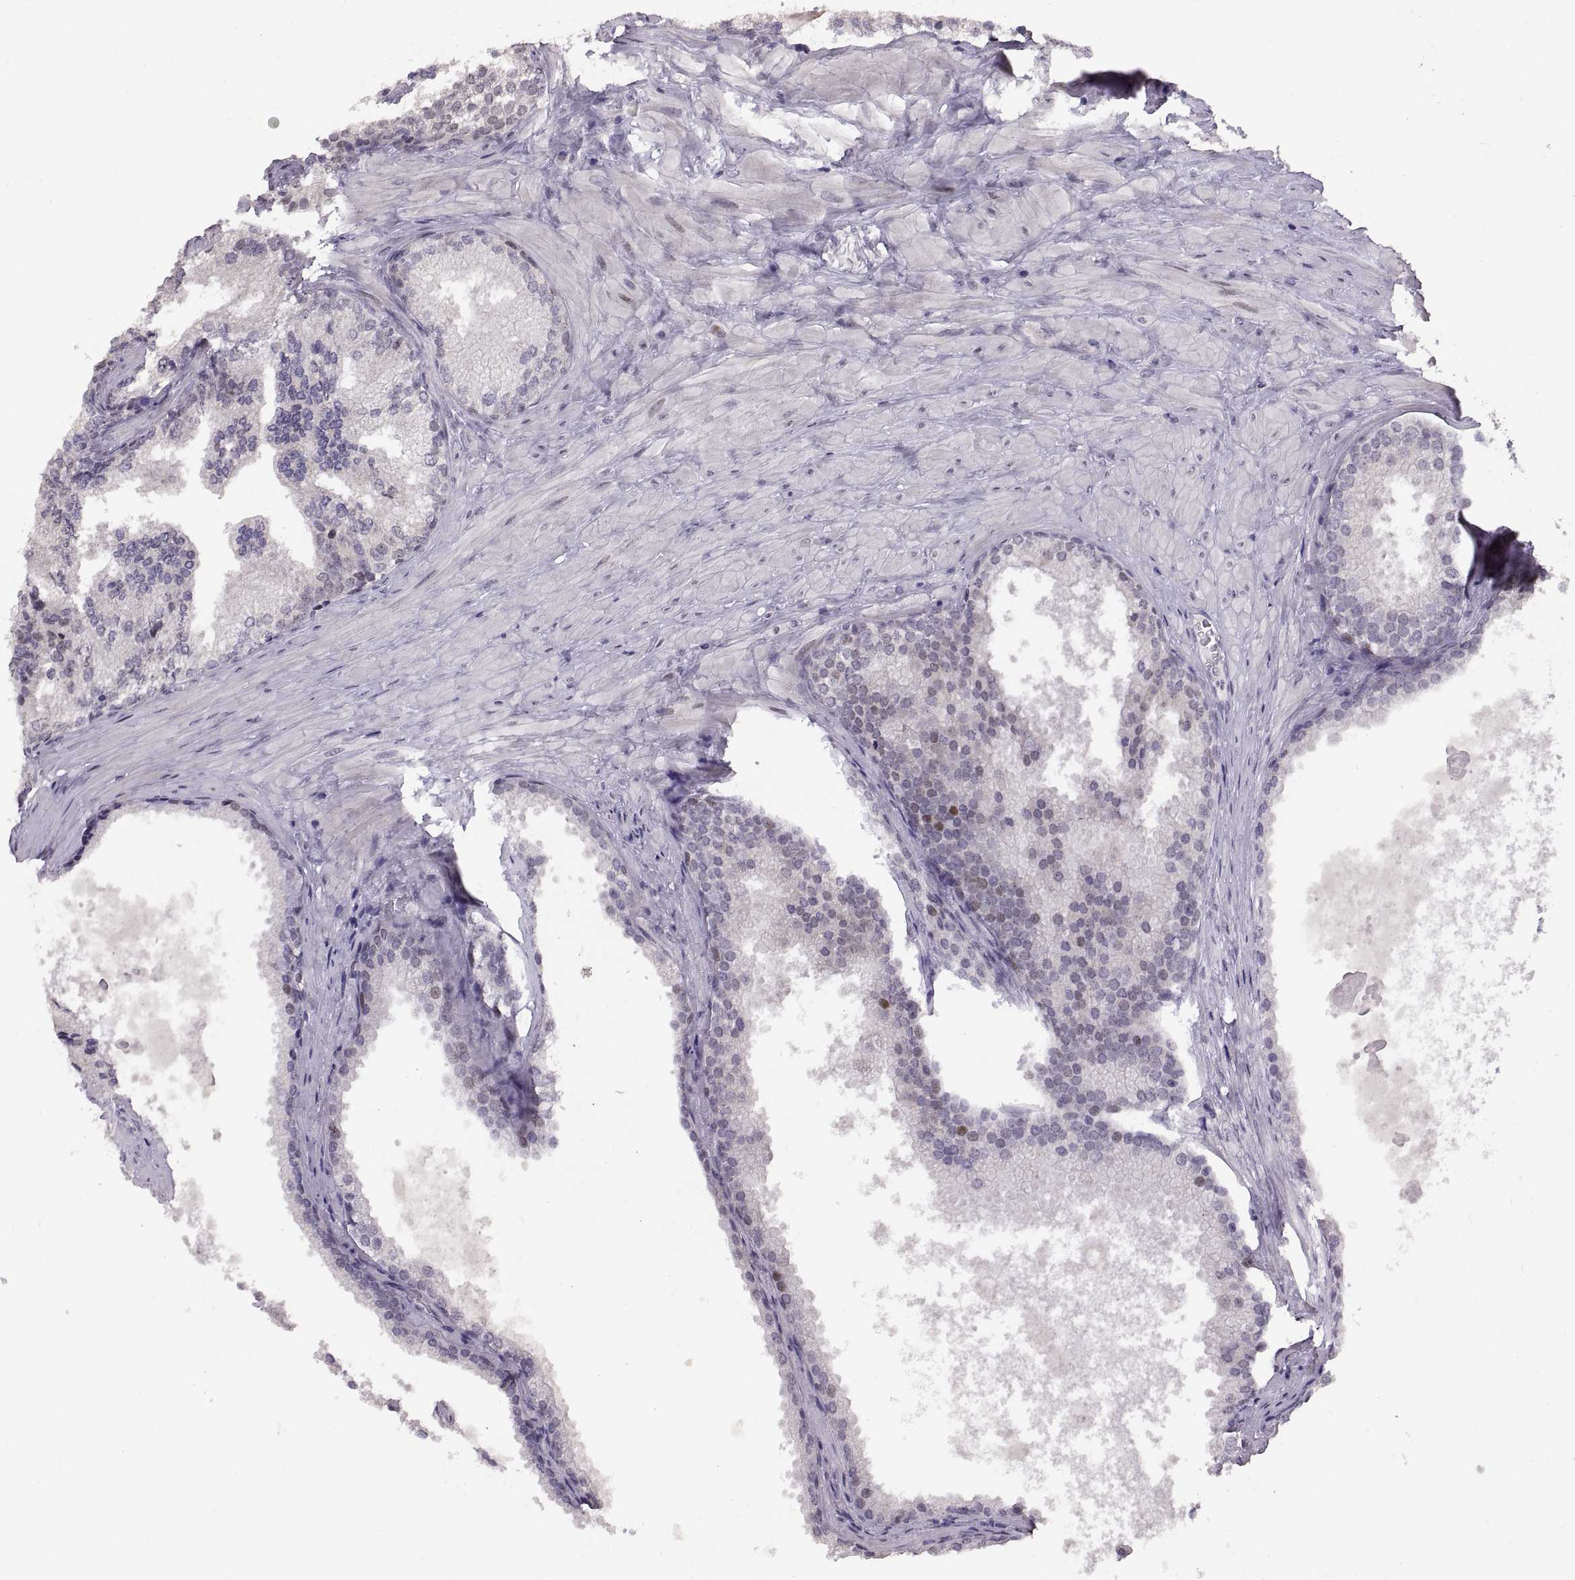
{"staining": {"intensity": "negative", "quantity": "none", "location": "none"}, "tissue": "prostate cancer", "cell_type": "Tumor cells", "image_type": "cancer", "snomed": [{"axis": "morphology", "description": "Adenocarcinoma, Low grade"}, {"axis": "topography", "description": "Prostate"}], "caption": "The histopathology image exhibits no significant expression in tumor cells of prostate cancer.", "gene": "SNAI1", "patient": {"sex": "male", "age": 56}}